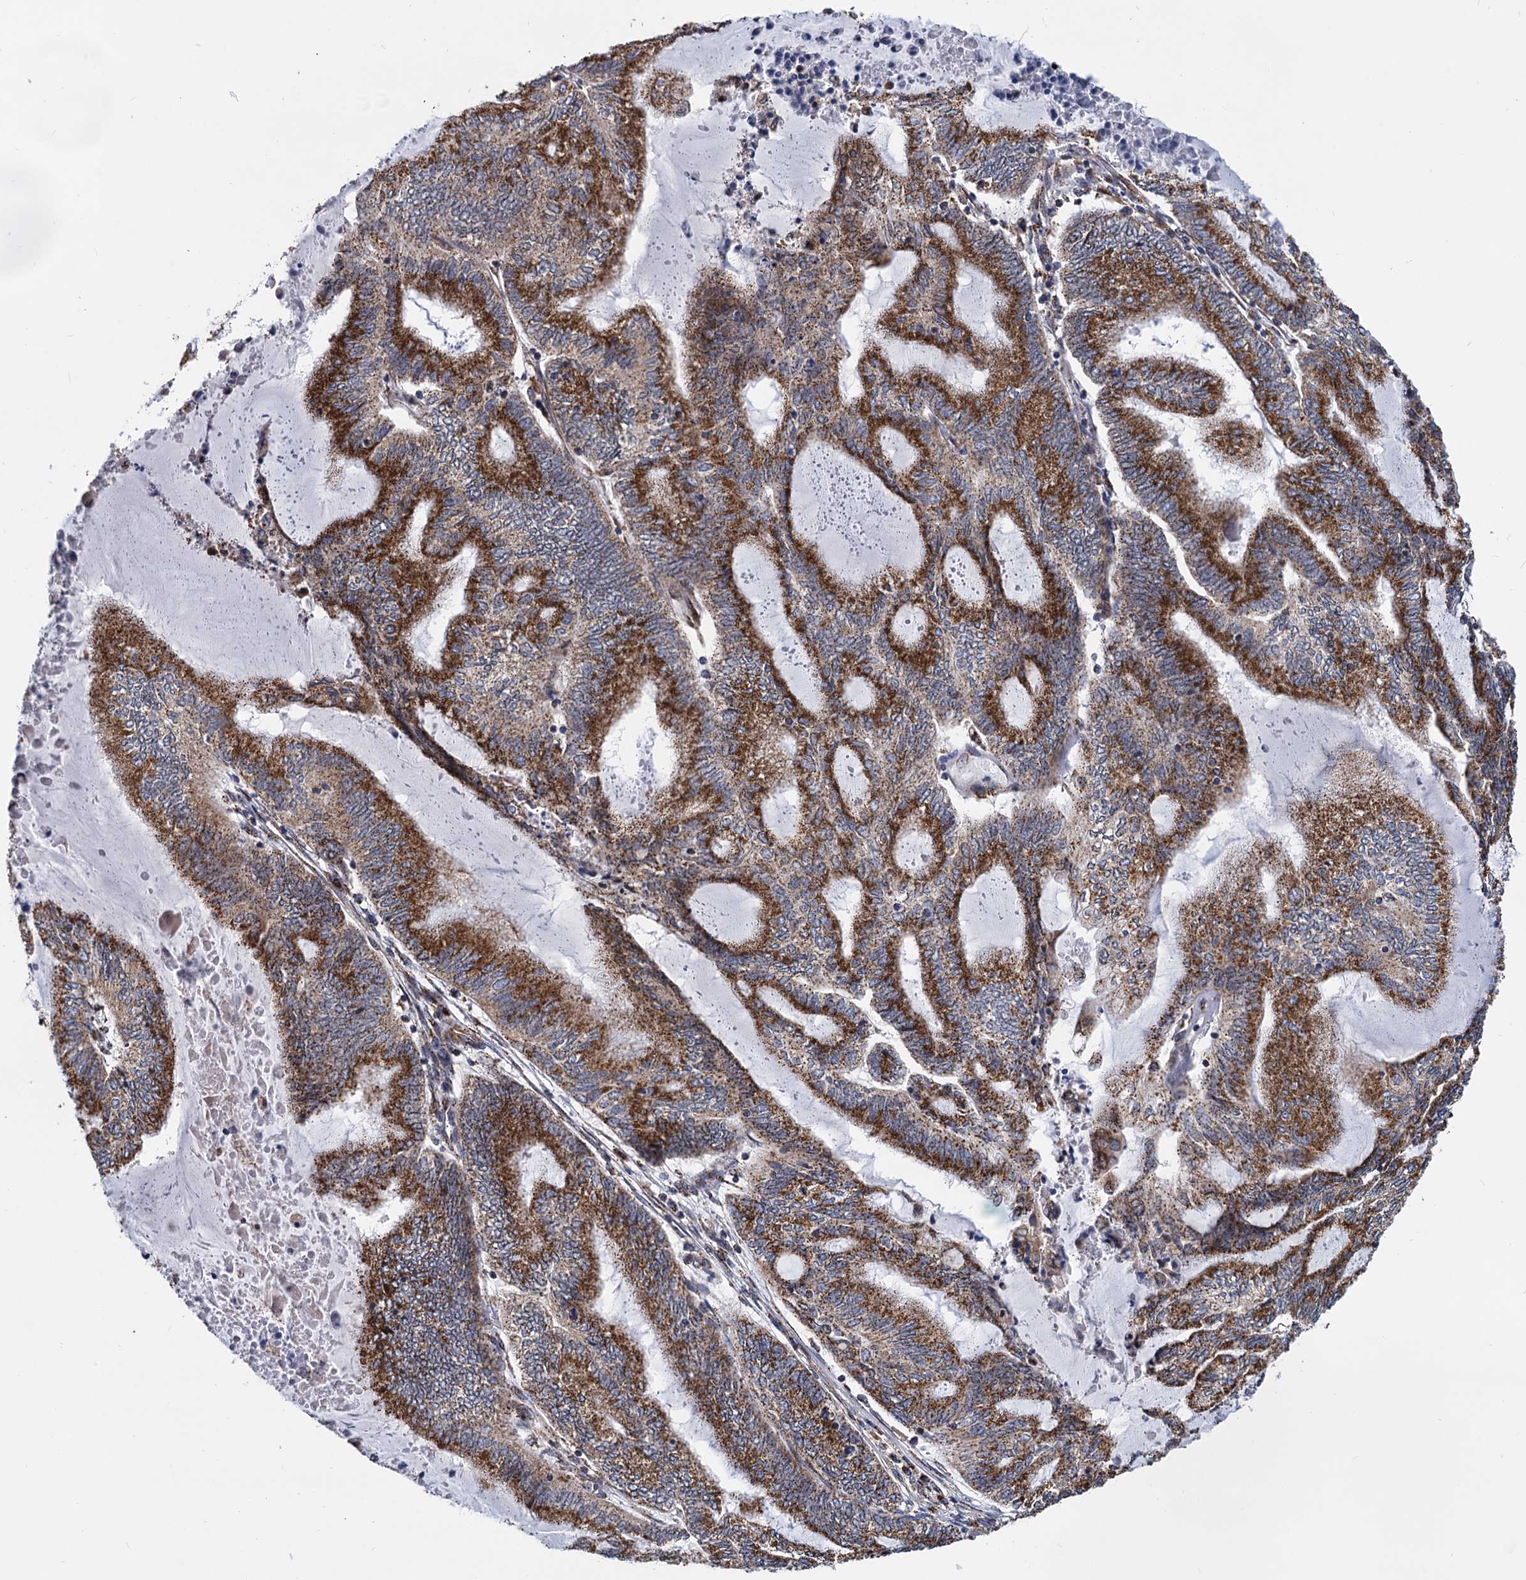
{"staining": {"intensity": "strong", "quantity": ">75%", "location": "cytoplasmic/membranous"}, "tissue": "endometrial cancer", "cell_type": "Tumor cells", "image_type": "cancer", "snomed": [{"axis": "morphology", "description": "Adenocarcinoma, NOS"}, {"axis": "topography", "description": "Uterus"}, {"axis": "topography", "description": "Endometrium"}], "caption": "Immunohistochemical staining of human endometrial cancer (adenocarcinoma) demonstrates strong cytoplasmic/membranous protein staining in approximately >75% of tumor cells.", "gene": "SUPT20H", "patient": {"sex": "female", "age": 70}}